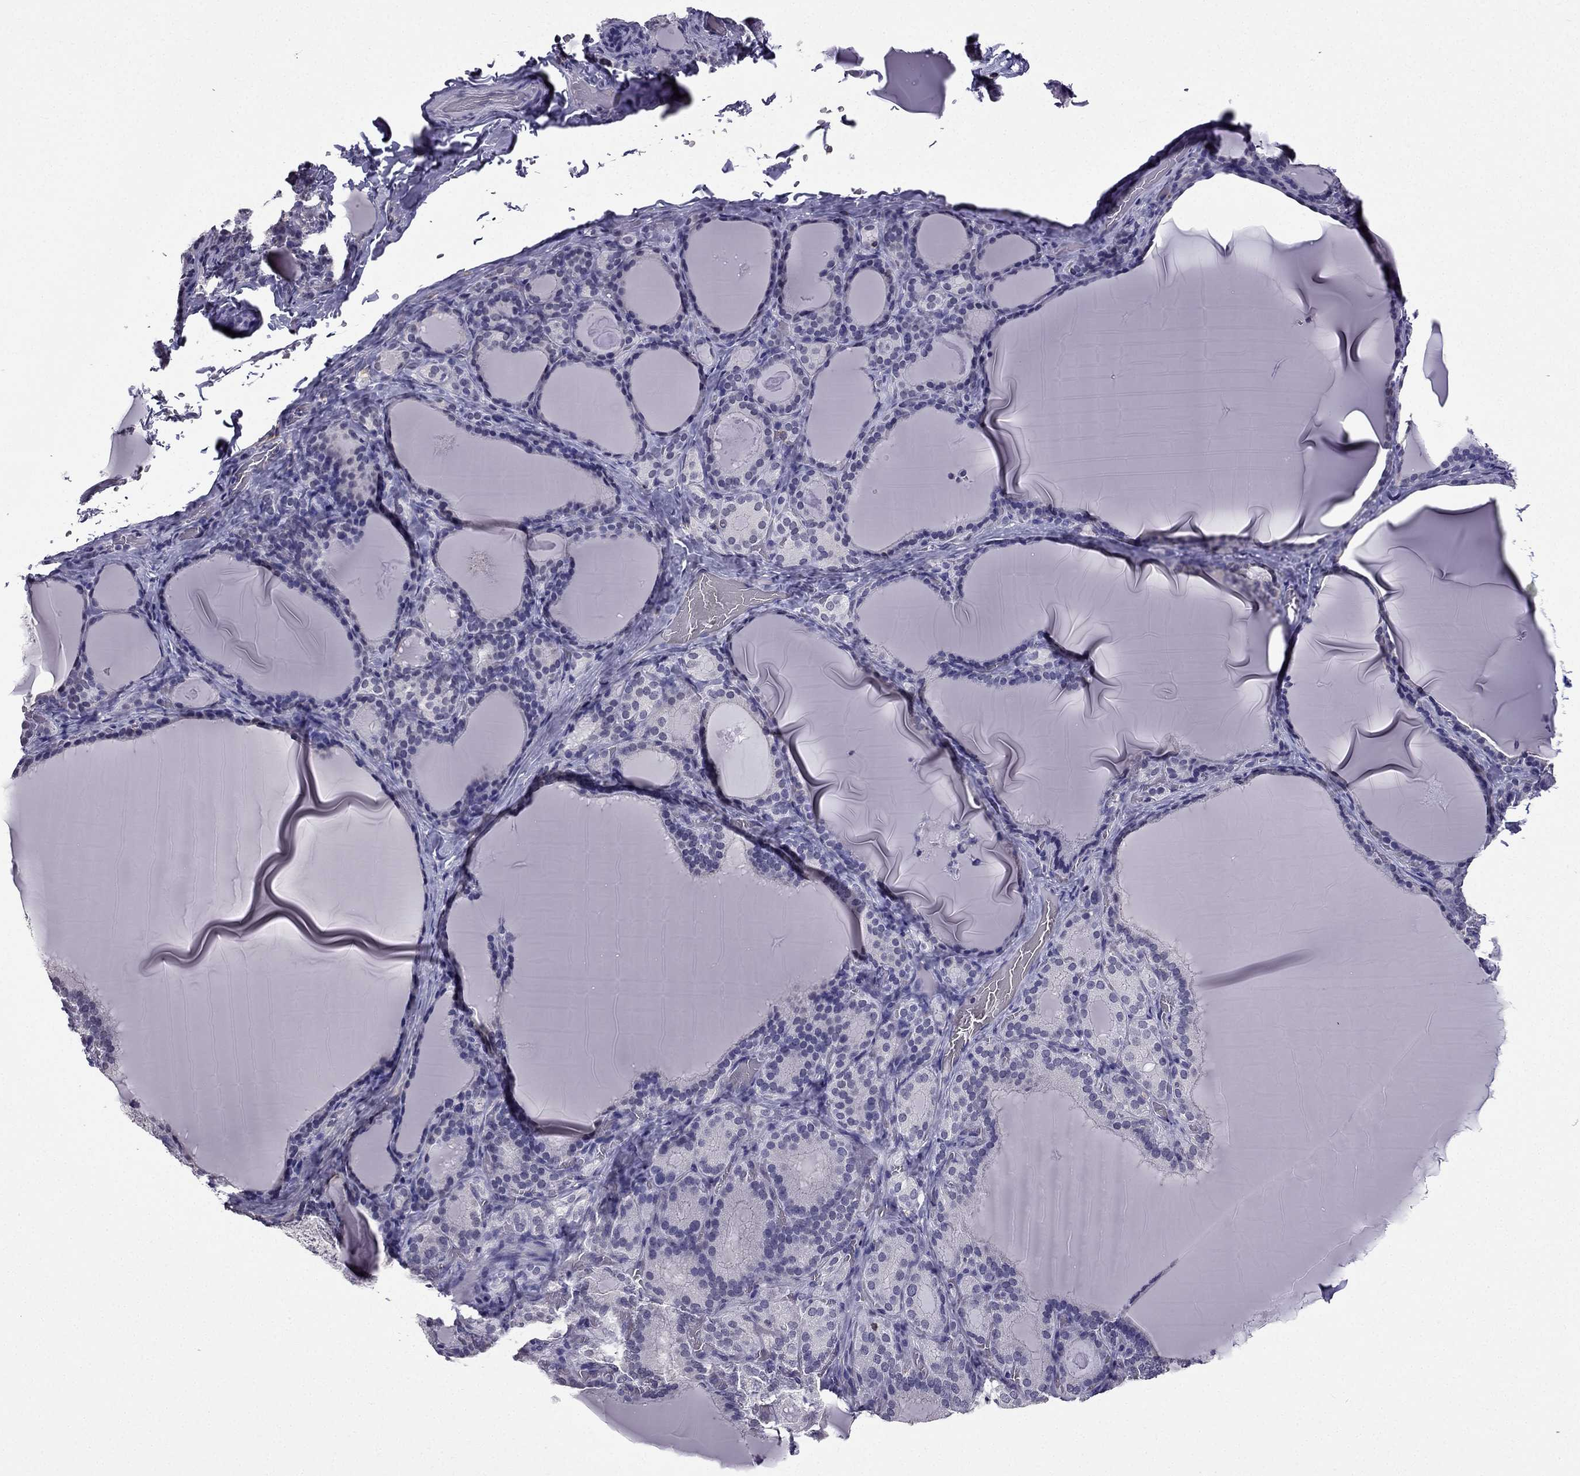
{"staining": {"intensity": "negative", "quantity": "none", "location": "none"}, "tissue": "thyroid gland", "cell_type": "Glandular cells", "image_type": "normal", "snomed": [{"axis": "morphology", "description": "Normal tissue, NOS"}, {"axis": "morphology", "description": "Hyperplasia, NOS"}, {"axis": "topography", "description": "Thyroid gland"}], "caption": "A high-resolution histopathology image shows IHC staining of normal thyroid gland, which reveals no significant staining in glandular cells. The staining was performed using DAB (3,3'-diaminobenzidine) to visualize the protein expression in brown, while the nuclei were stained in blue with hematoxylin (Magnification: 20x).", "gene": "CCK", "patient": {"sex": "female", "age": 27}}